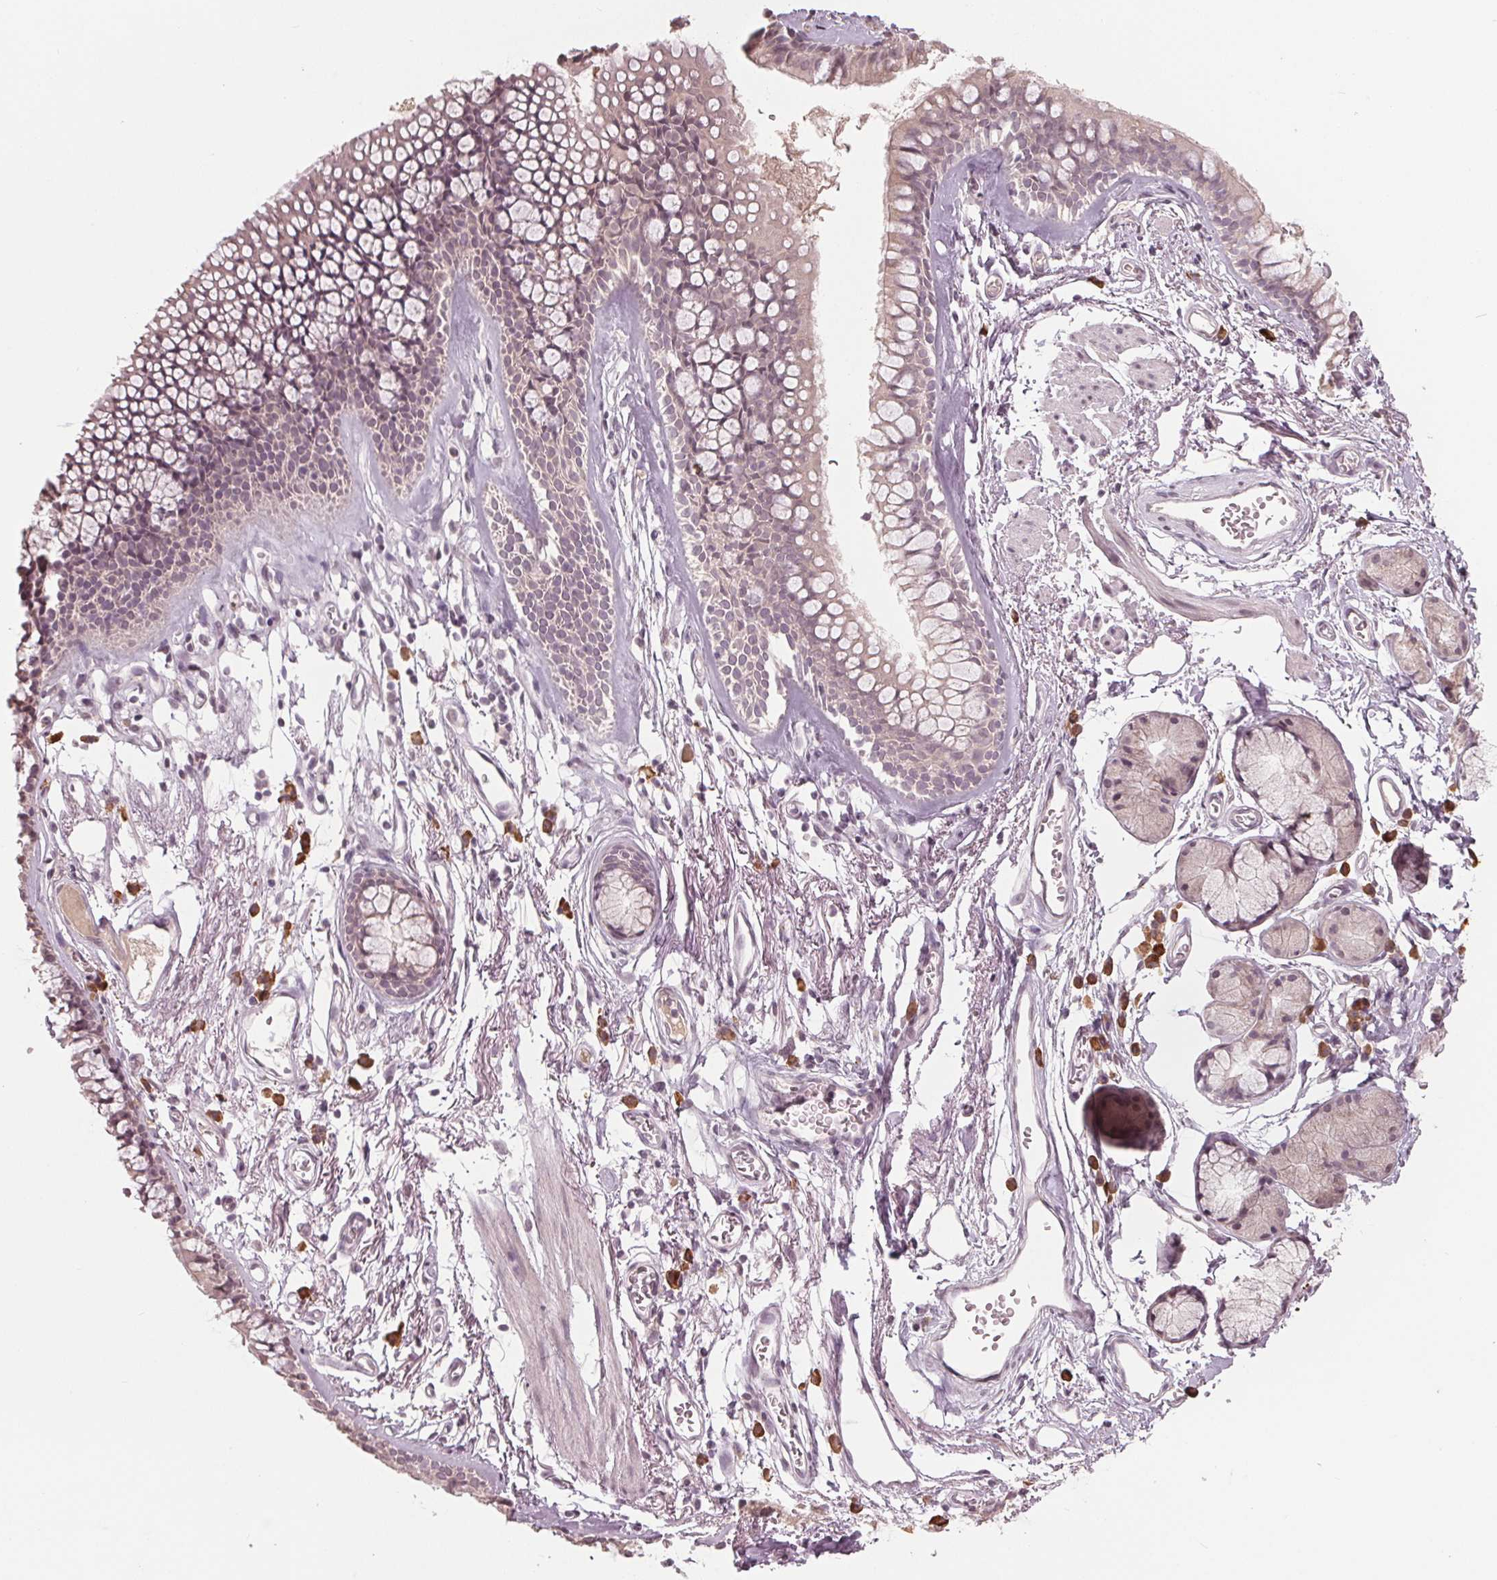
{"staining": {"intensity": "negative", "quantity": "none", "location": "none"}, "tissue": "adipose tissue", "cell_type": "Adipocytes", "image_type": "normal", "snomed": [{"axis": "morphology", "description": "Normal tissue, NOS"}, {"axis": "topography", "description": "Cartilage tissue"}, {"axis": "topography", "description": "Bronchus"}], "caption": "This micrograph is of unremarkable adipose tissue stained with immunohistochemistry to label a protein in brown with the nuclei are counter-stained blue. There is no positivity in adipocytes.", "gene": "CXCL16", "patient": {"sex": "female", "age": 79}}